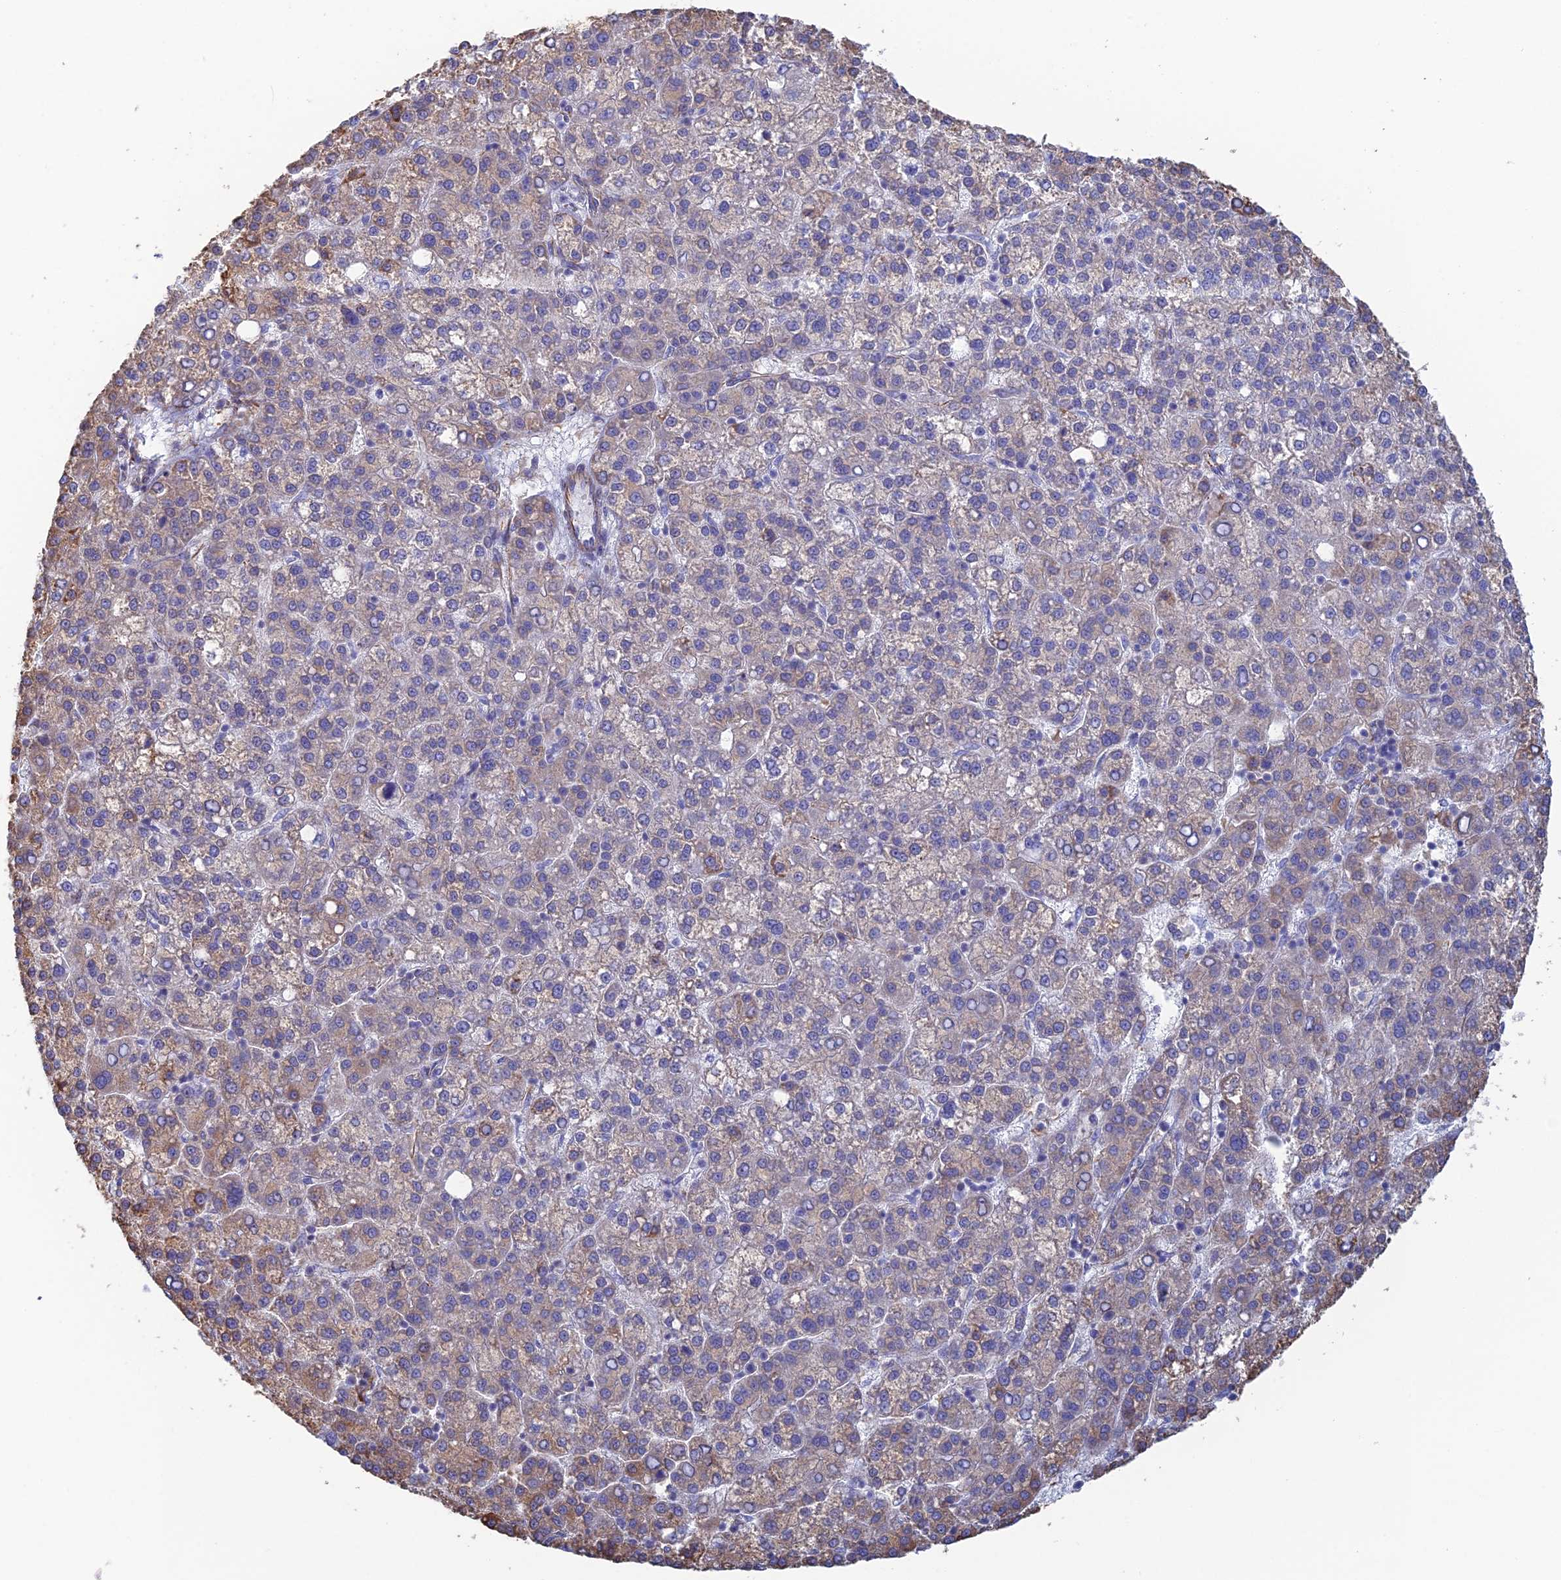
{"staining": {"intensity": "moderate", "quantity": "<25%", "location": "cytoplasmic/membranous"}, "tissue": "liver cancer", "cell_type": "Tumor cells", "image_type": "cancer", "snomed": [{"axis": "morphology", "description": "Carcinoma, Hepatocellular, NOS"}, {"axis": "topography", "description": "Liver"}], "caption": "Liver cancer (hepatocellular carcinoma) was stained to show a protein in brown. There is low levels of moderate cytoplasmic/membranous expression in about <25% of tumor cells. (DAB (3,3'-diaminobenzidine) = brown stain, brightfield microscopy at high magnification).", "gene": "CLVS2", "patient": {"sex": "female", "age": 58}}